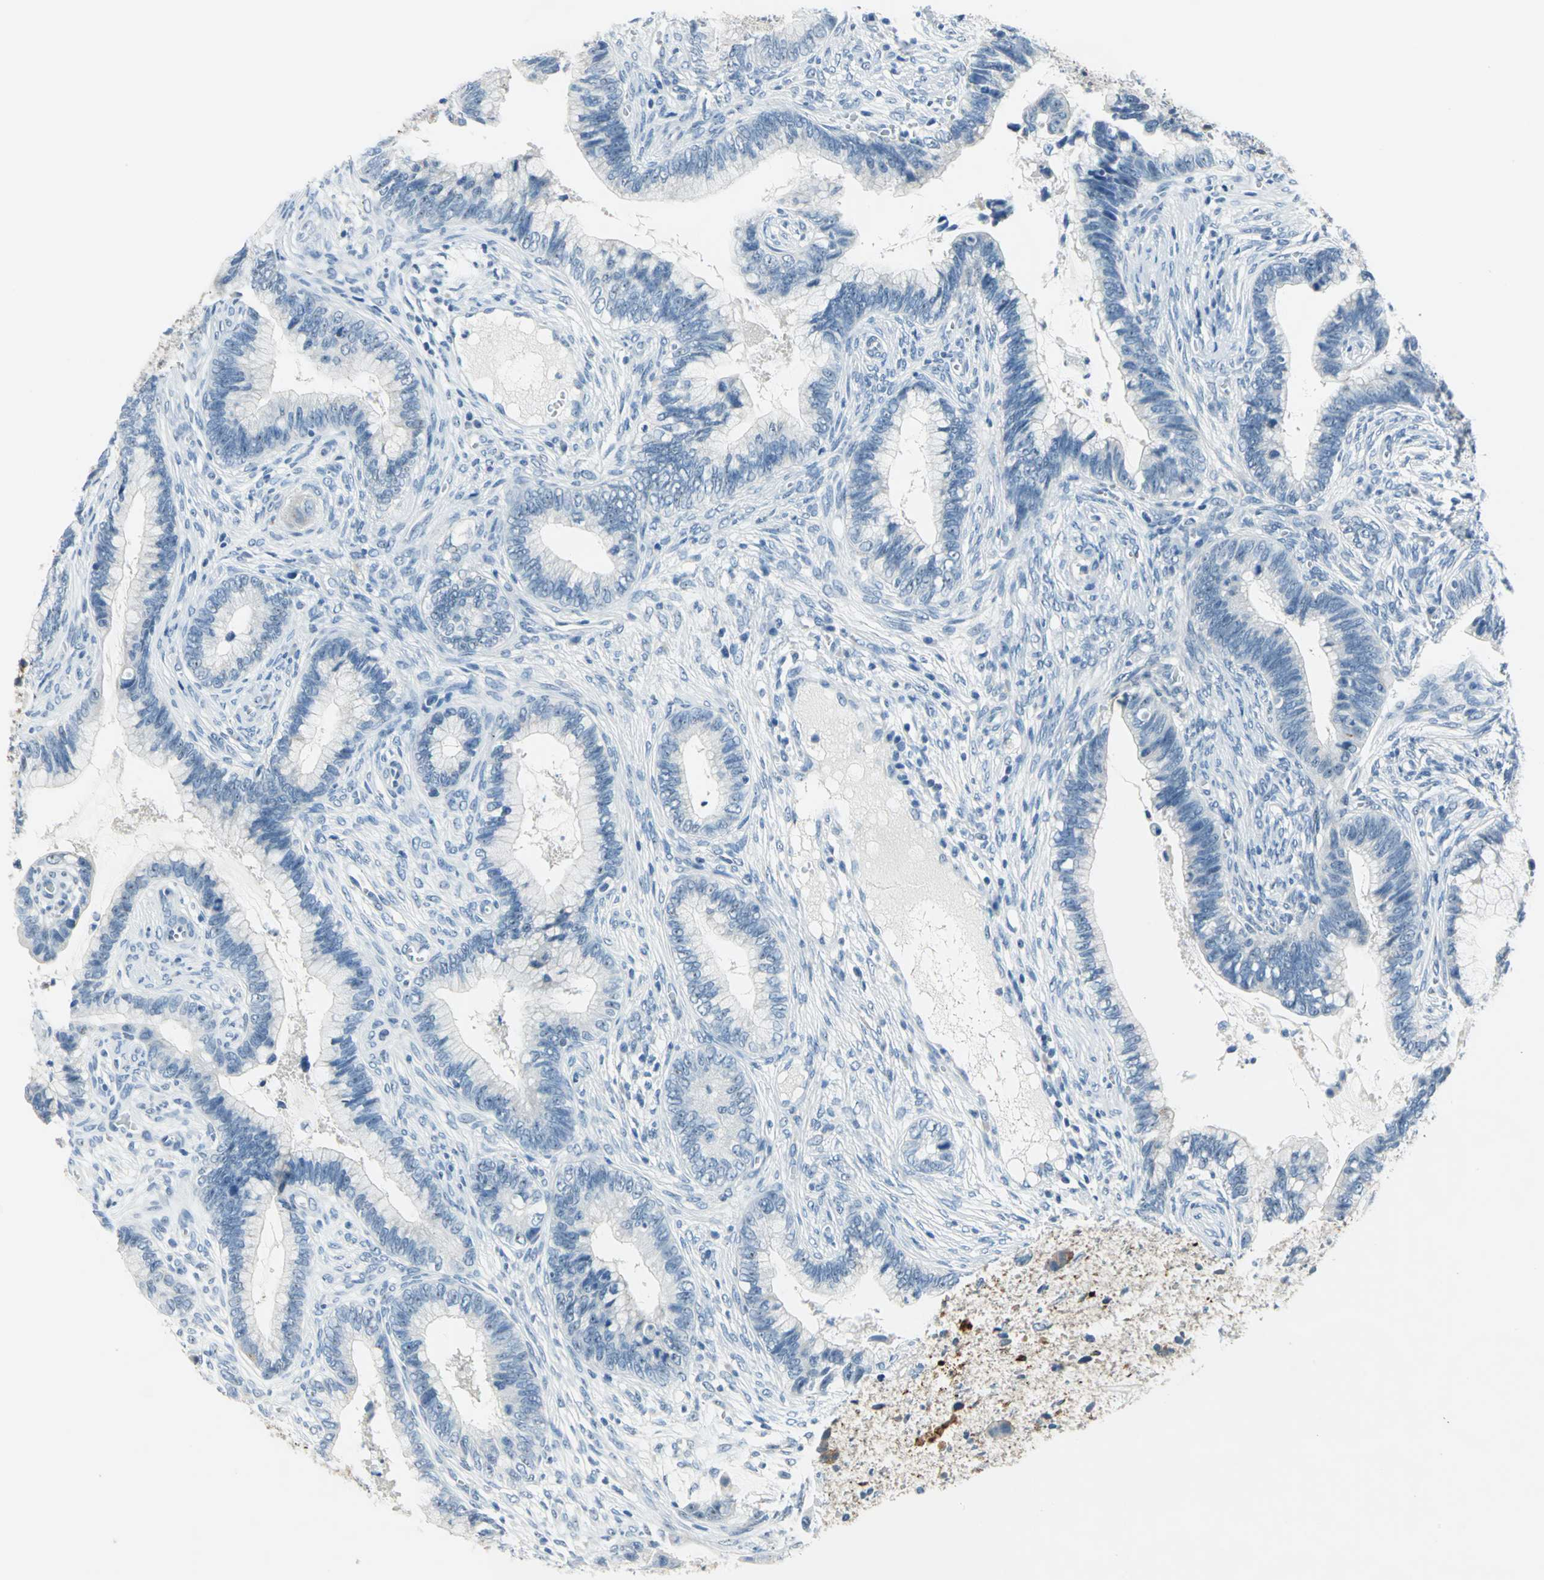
{"staining": {"intensity": "negative", "quantity": "none", "location": "none"}, "tissue": "cervical cancer", "cell_type": "Tumor cells", "image_type": "cancer", "snomed": [{"axis": "morphology", "description": "Adenocarcinoma, NOS"}, {"axis": "topography", "description": "Cervix"}], "caption": "A histopathology image of human adenocarcinoma (cervical) is negative for staining in tumor cells. (Immunohistochemistry (ihc), brightfield microscopy, high magnification).", "gene": "MUC4", "patient": {"sex": "female", "age": 44}}